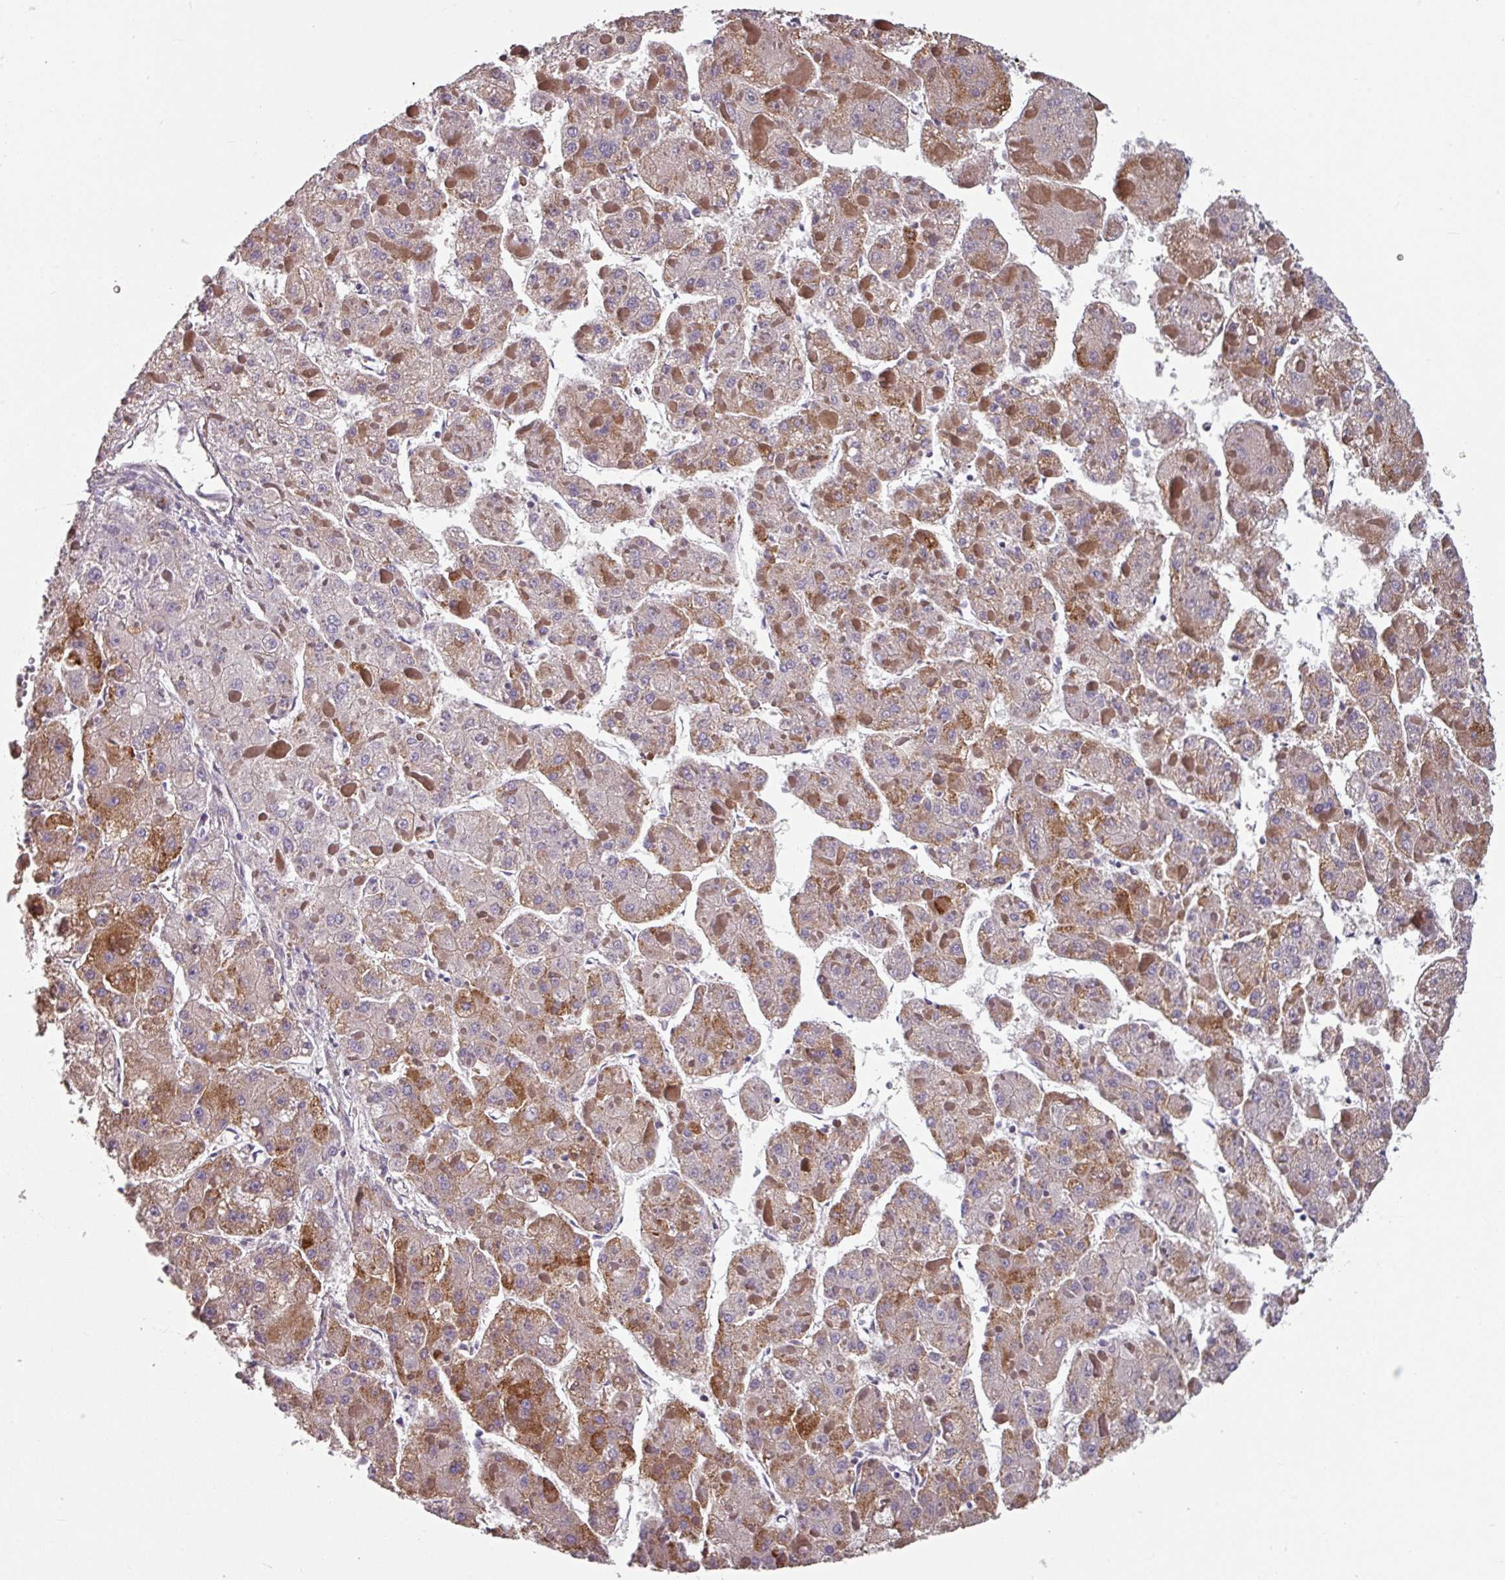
{"staining": {"intensity": "moderate", "quantity": "25%-75%", "location": "cytoplasmic/membranous"}, "tissue": "liver cancer", "cell_type": "Tumor cells", "image_type": "cancer", "snomed": [{"axis": "morphology", "description": "Carcinoma, Hepatocellular, NOS"}, {"axis": "topography", "description": "Liver"}], "caption": "Protein expression analysis of hepatocellular carcinoma (liver) displays moderate cytoplasmic/membranous expression in about 25%-75% of tumor cells.", "gene": "TMEM132A", "patient": {"sex": "female", "age": 73}}